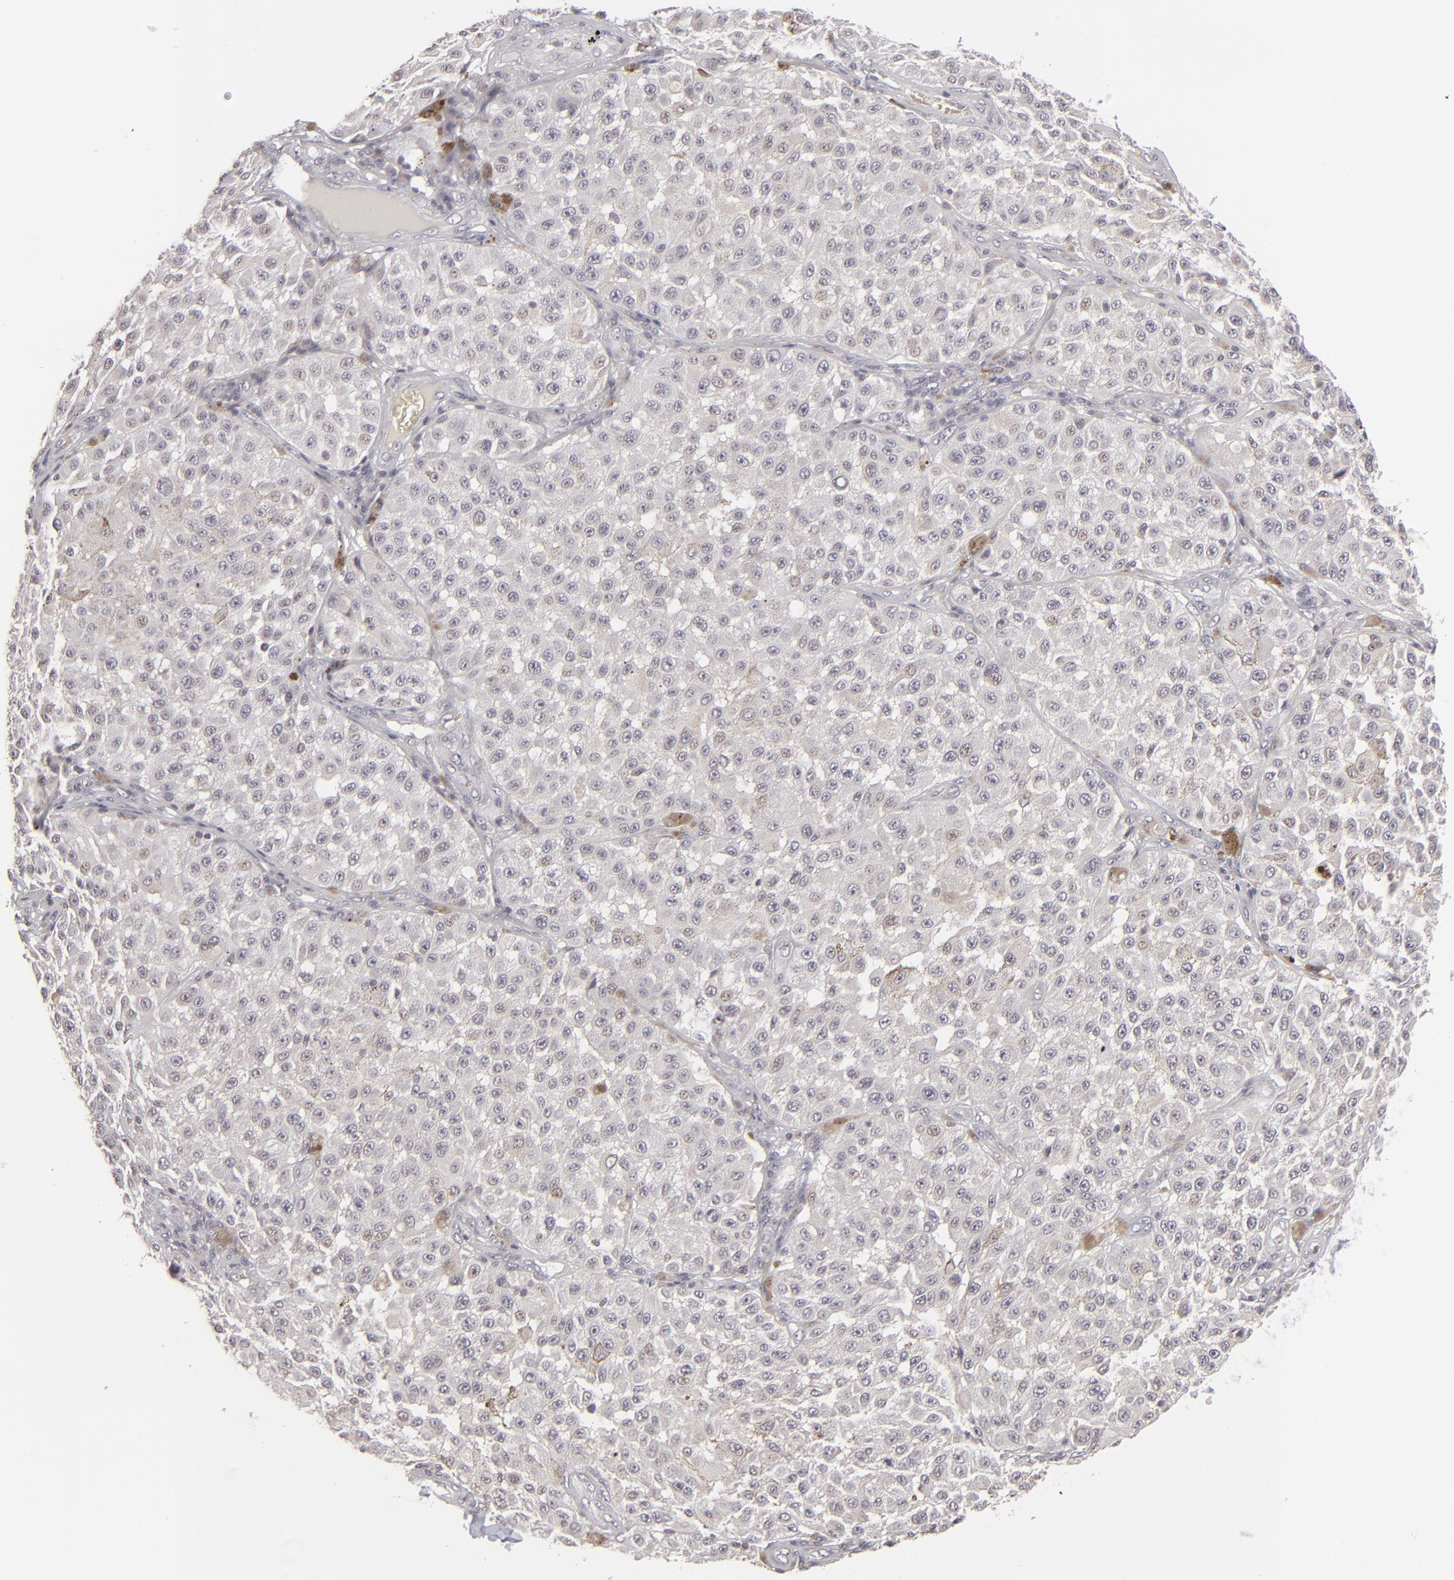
{"staining": {"intensity": "negative", "quantity": "none", "location": "none"}, "tissue": "melanoma", "cell_type": "Tumor cells", "image_type": "cancer", "snomed": [{"axis": "morphology", "description": "Malignant melanoma, NOS"}, {"axis": "topography", "description": "Skin"}], "caption": "Immunohistochemistry of human melanoma reveals no positivity in tumor cells.", "gene": "CLDN2", "patient": {"sex": "female", "age": 64}}